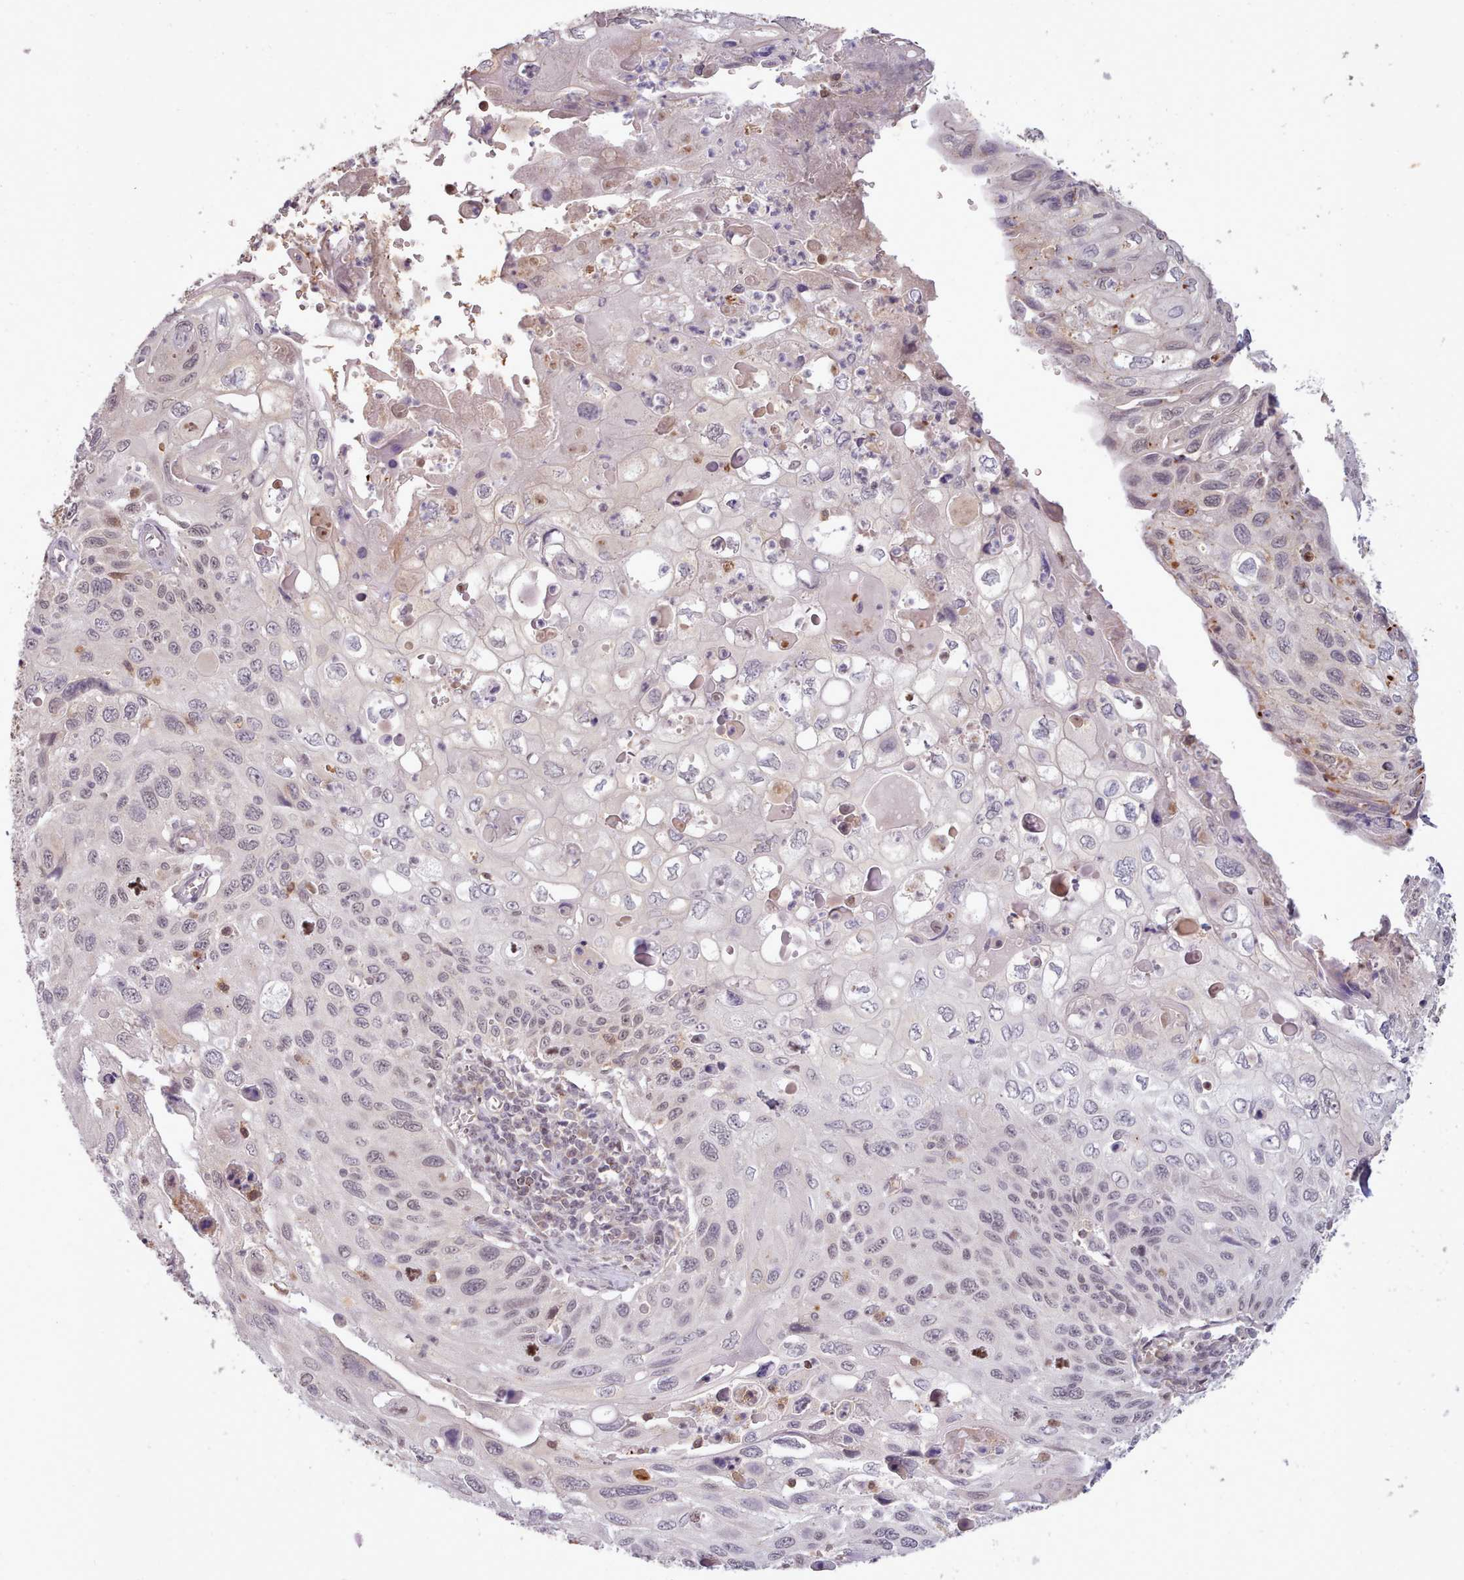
{"staining": {"intensity": "negative", "quantity": "none", "location": "none"}, "tissue": "cervical cancer", "cell_type": "Tumor cells", "image_type": "cancer", "snomed": [{"axis": "morphology", "description": "Squamous cell carcinoma, NOS"}, {"axis": "topography", "description": "Cervix"}], "caption": "A high-resolution micrograph shows immunohistochemistry staining of cervical squamous cell carcinoma, which exhibits no significant staining in tumor cells.", "gene": "ARL17A", "patient": {"sex": "female", "age": 70}}